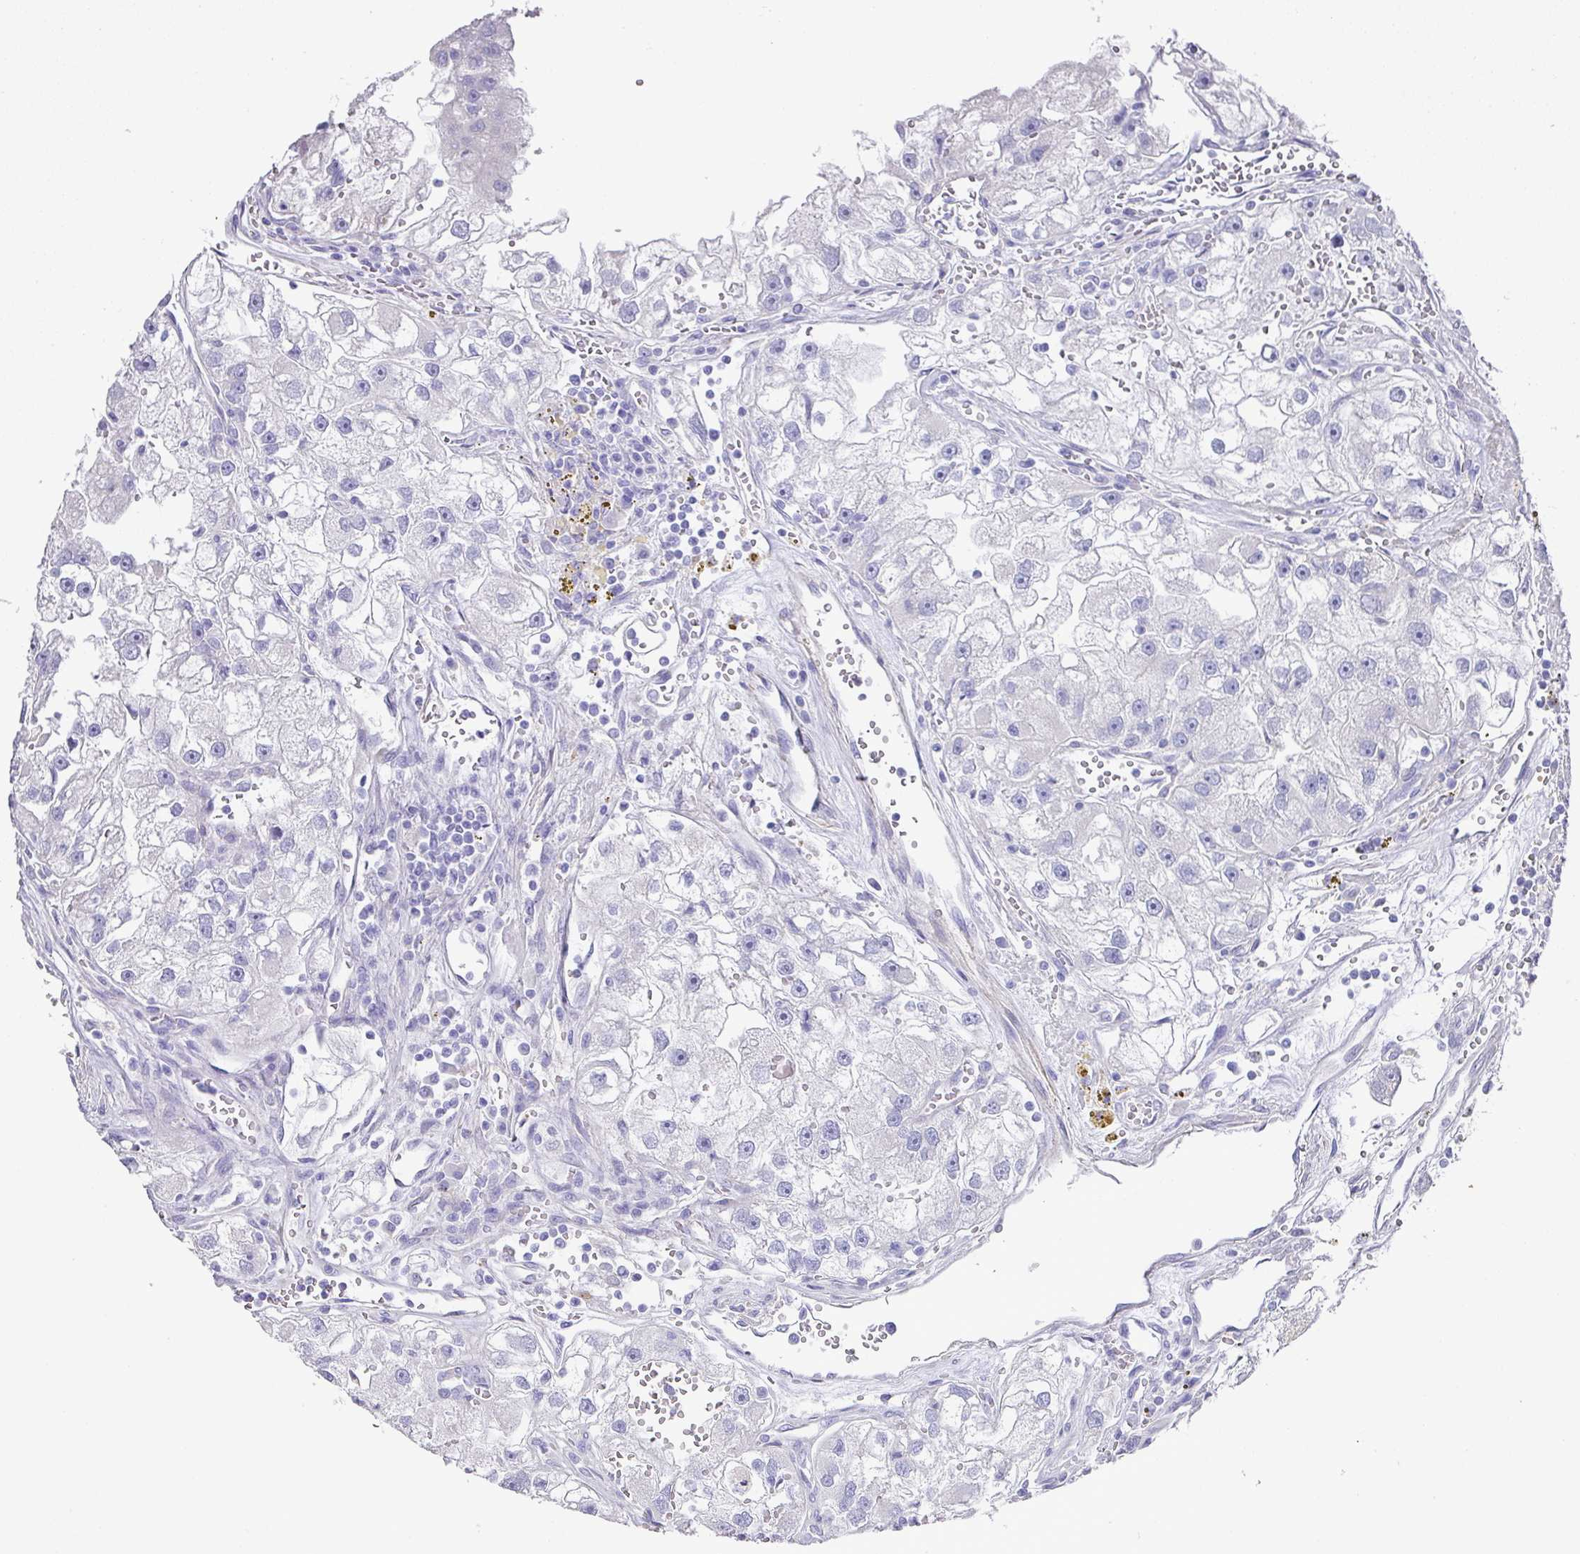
{"staining": {"intensity": "negative", "quantity": "none", "location": "none"}, "tissue": "renal cancer", "cell_type": "Tumor cells", "image_type": "cancer", "snomed": [{"axis": "morphology", "description": "Adenocarcinoma, NOS"}, {"axis": "topography", "description": "Kidney"}], "caption": "A high-resolution micrograph shows immunohistochemistry staining of renal adenocarcinoma, which shows no significant staining in tumor cells.", "gene": "TARM1", "patient": {"sex": "male", "age": 63}}